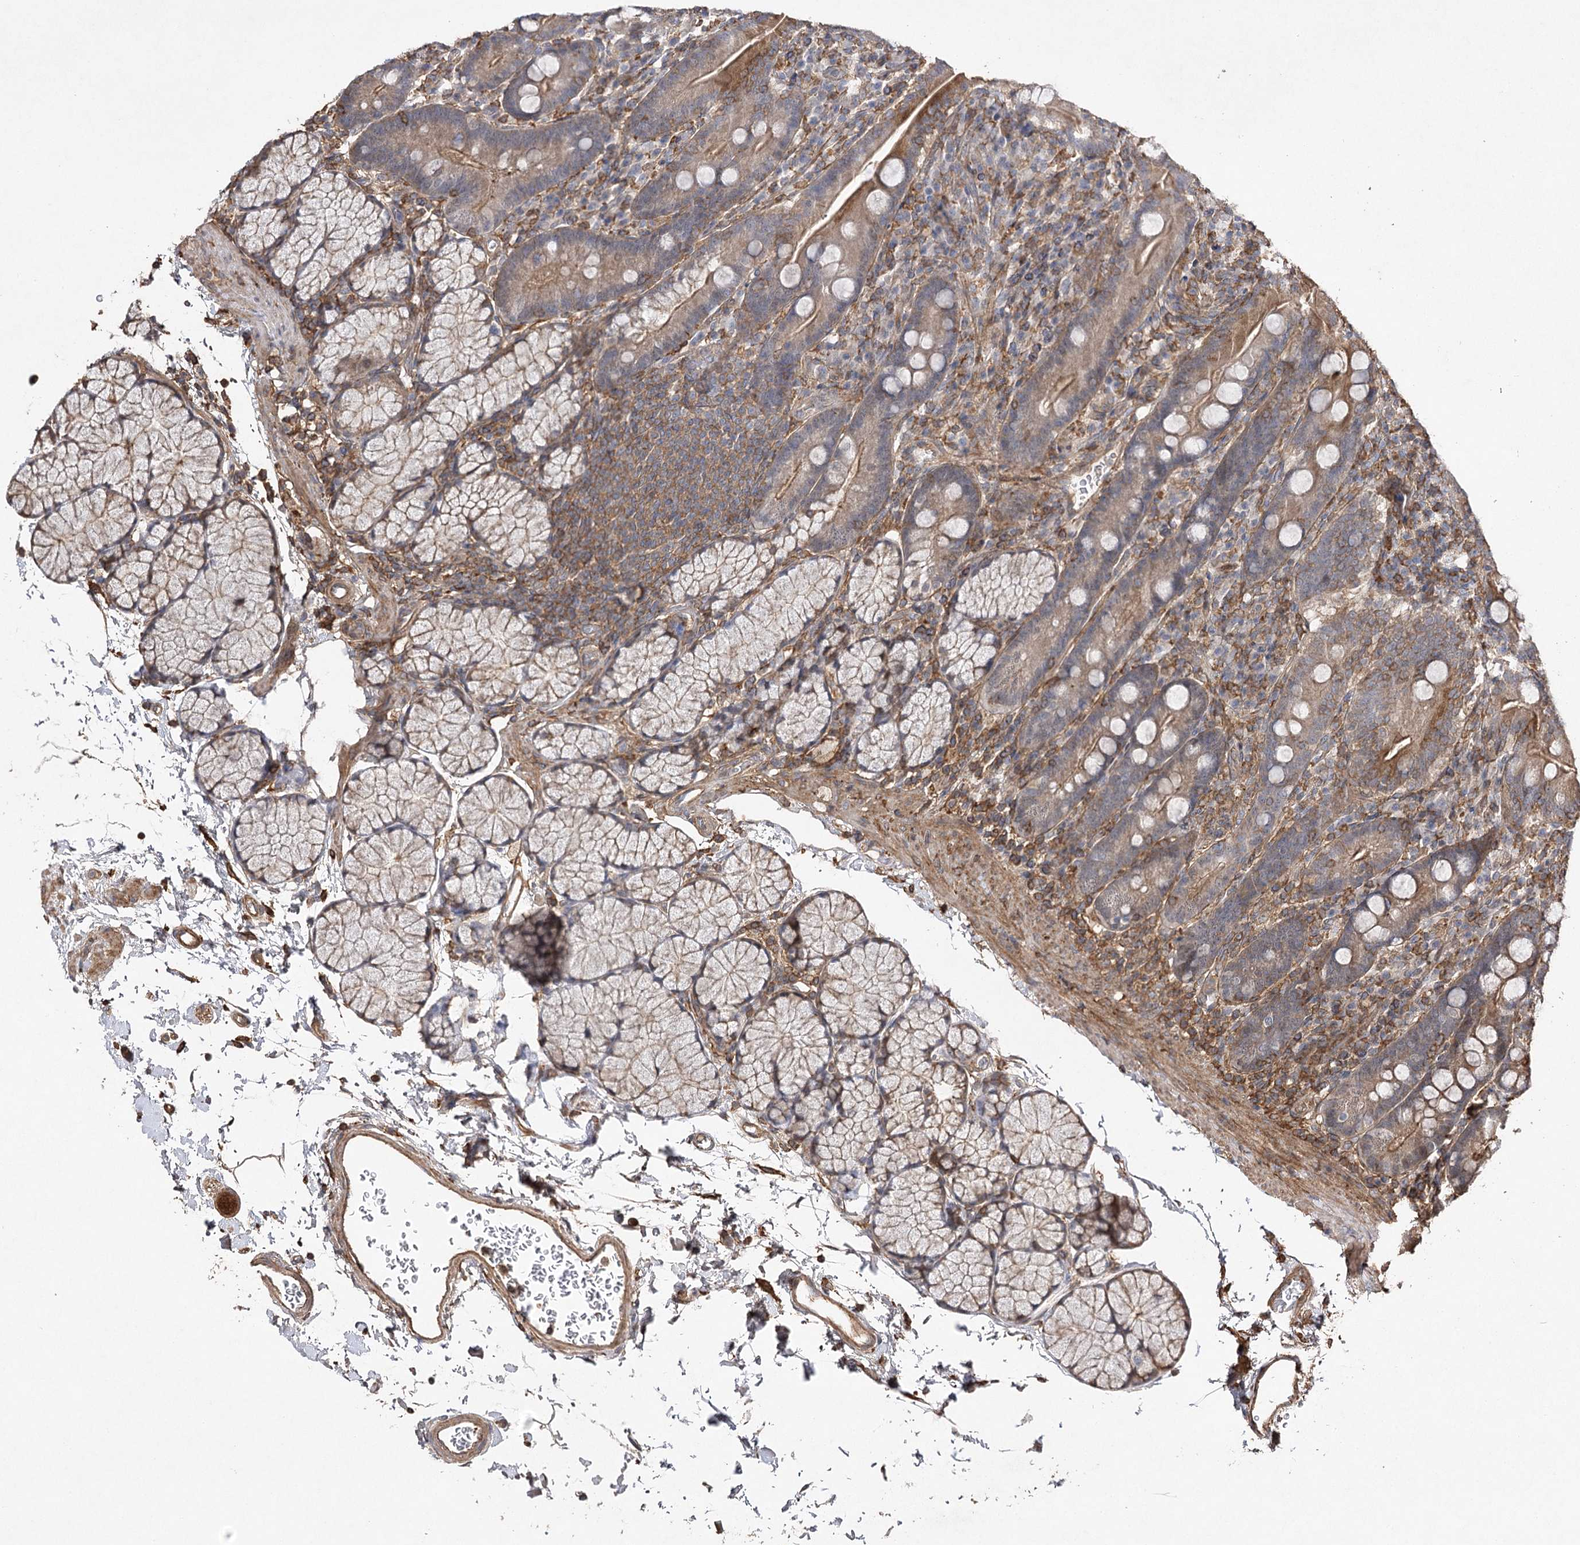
{"staining": {"intensity": "moderate", "quantity": "25%-75%", "location": "cytoplasmic/membranous"}, "tissue": "duodenum", "cell_type": "Glandular cells", "image_type": "normal", "snomed": [{"axis": "morphology", "description": "Normal tissue, NOS"}, {"axis": "topography", "description": "Duodenum"}], "caption": "Glandular cells demonstrate medium levels of moderate cytoplasmic/membranous expression in about 25%-75% of cells in unremarkable human duodenum. (brown staining indicates protein expression, while blue staining denotes nuclei).", "gene": "OBSL1", "patient": {"sex": "male", "age": 35}}